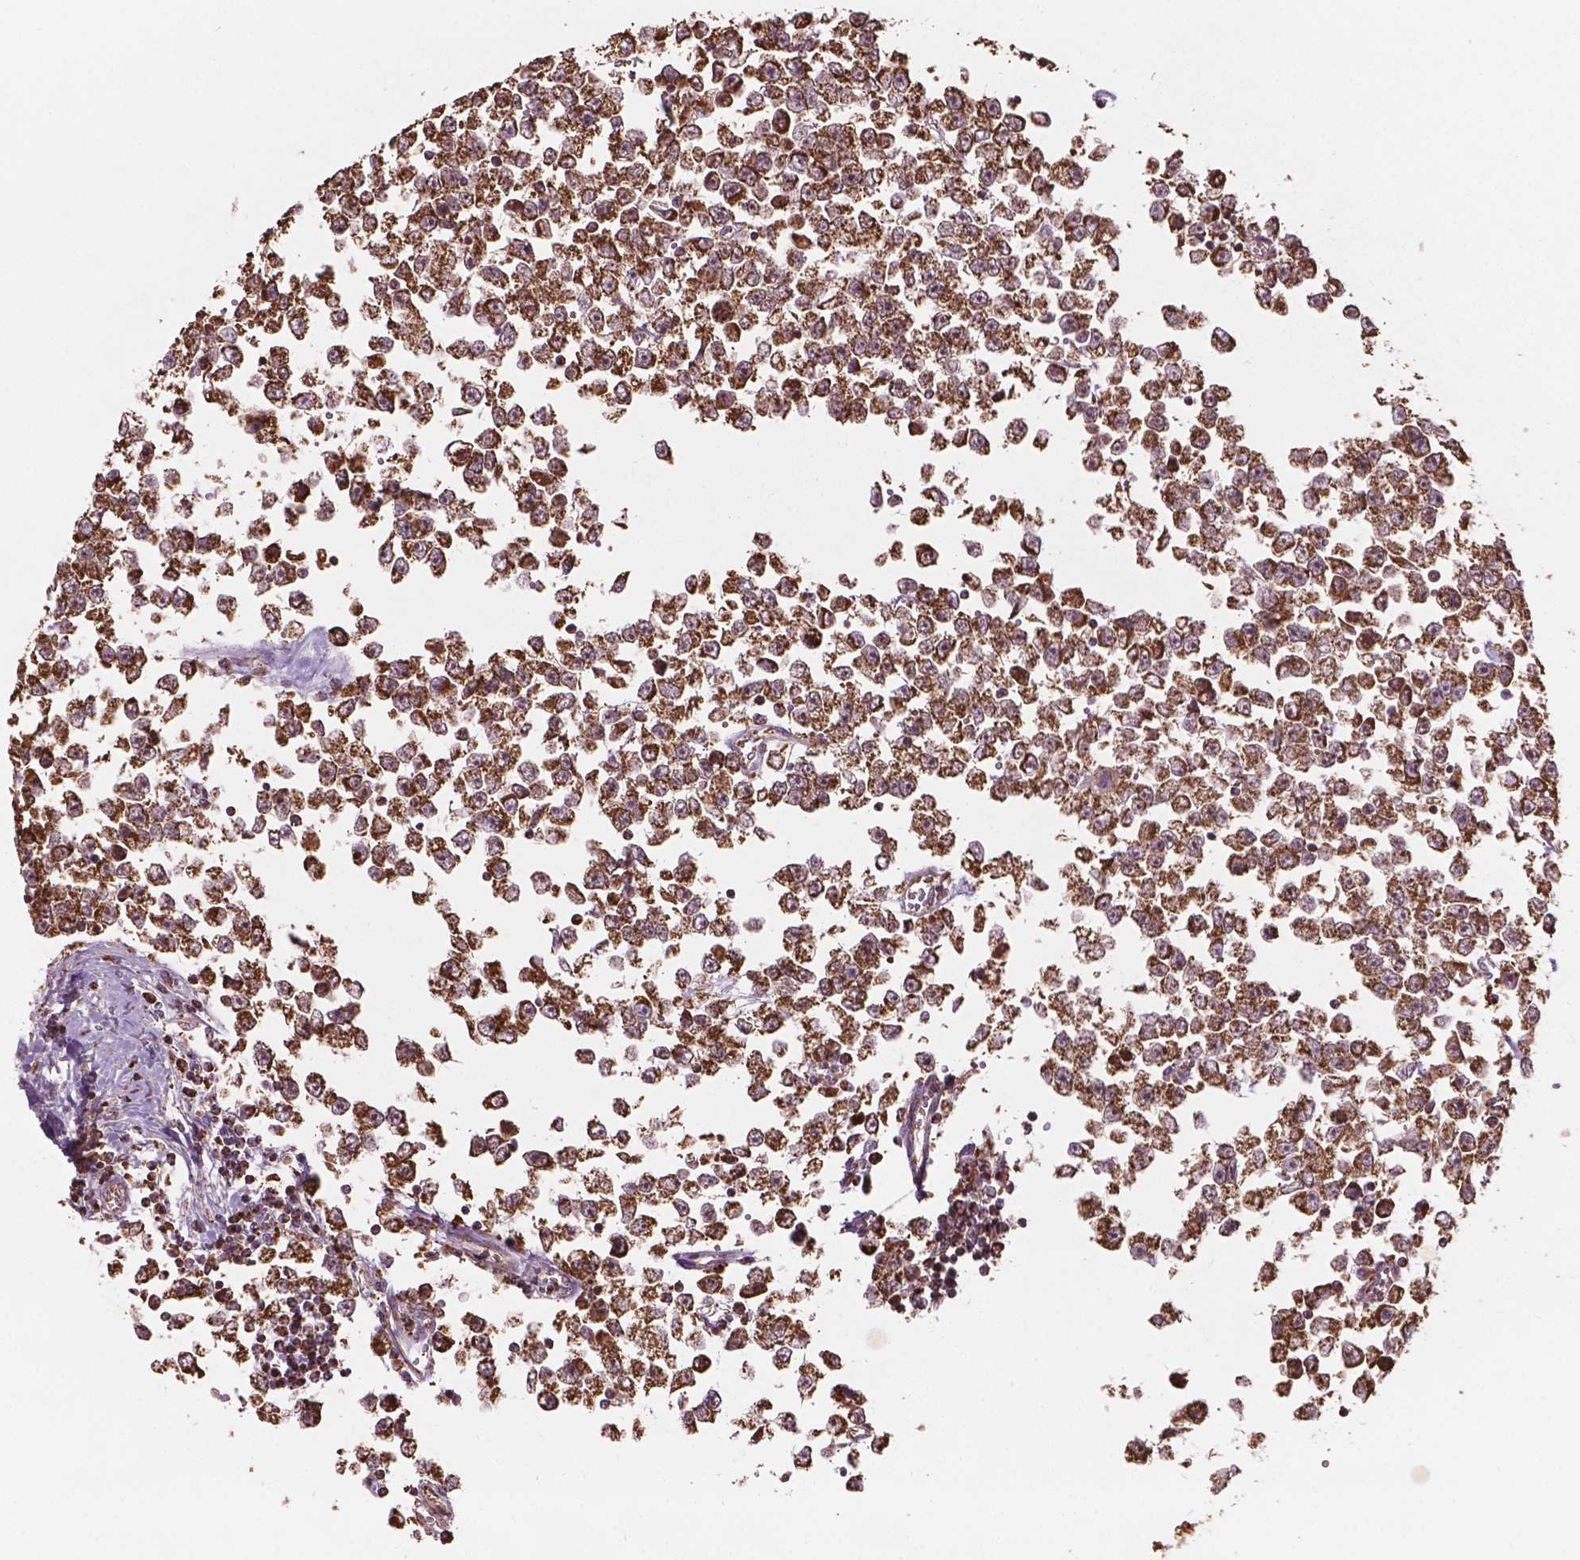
{"staining": {"intensity": "moderate", "quantity": ">75%", "location": "cytoplasmic/membranous"}, "tissue": "testis cancer", "cell_type": "Tumor cells", "image_type": "cancer", "snomed": [{"axis": "morphology", "description": "Seminoma, NOS"}, {"axis": "topography", "description": "Testis"}], "caption": "Seminoma (testis) was stained to show a protein in brown. There is medium levels of moderate cytoplasmic/membranous expression in about >75% of tumor cells.", "gene": "HS3ST3A1", "patient": {"sex": "male", "age": 34}}